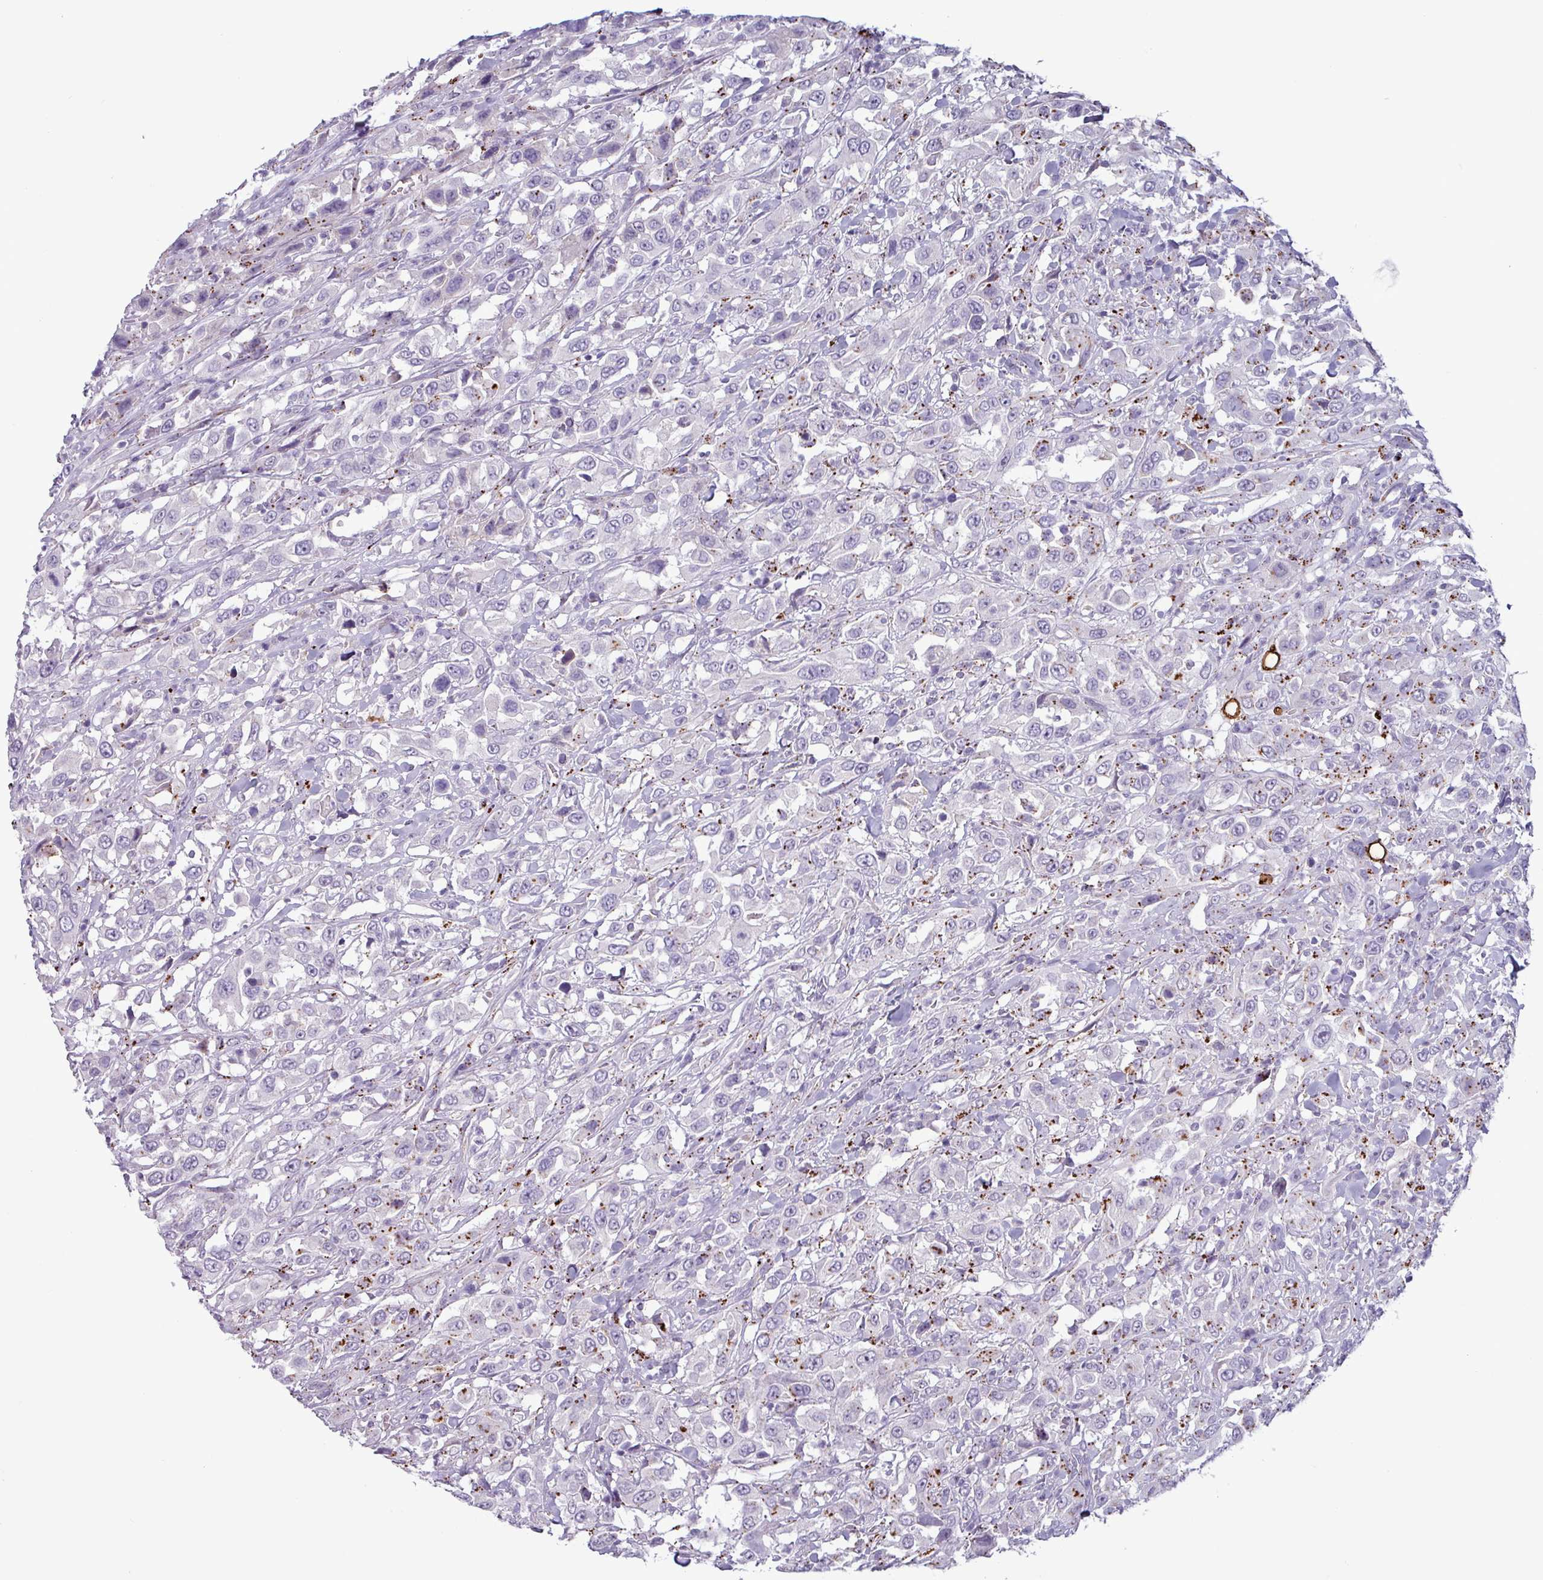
{"staining": {"intensity": "moderate", "quantity": "<25%", "location": "cytoplasmic/membranous"}, "tissue": "urothelial cancer", "cell_type": "Tumor cells", "image_type": "cancer", "snomed": [{"axis": "morphology", "description": "Urothelial carcinoma, High grade"}, {"axis": "topography", "description": "Urinary bladder"}], "caption": "Urothelial carcinoma (high-grade) was stained to show a protein in brown. There is low levels of moderate cytoplasmic/membranous staining in approximately <25% of tumor cells.", "gene": "PLIN2", "patient": {"sex": "male", "age": 61}}